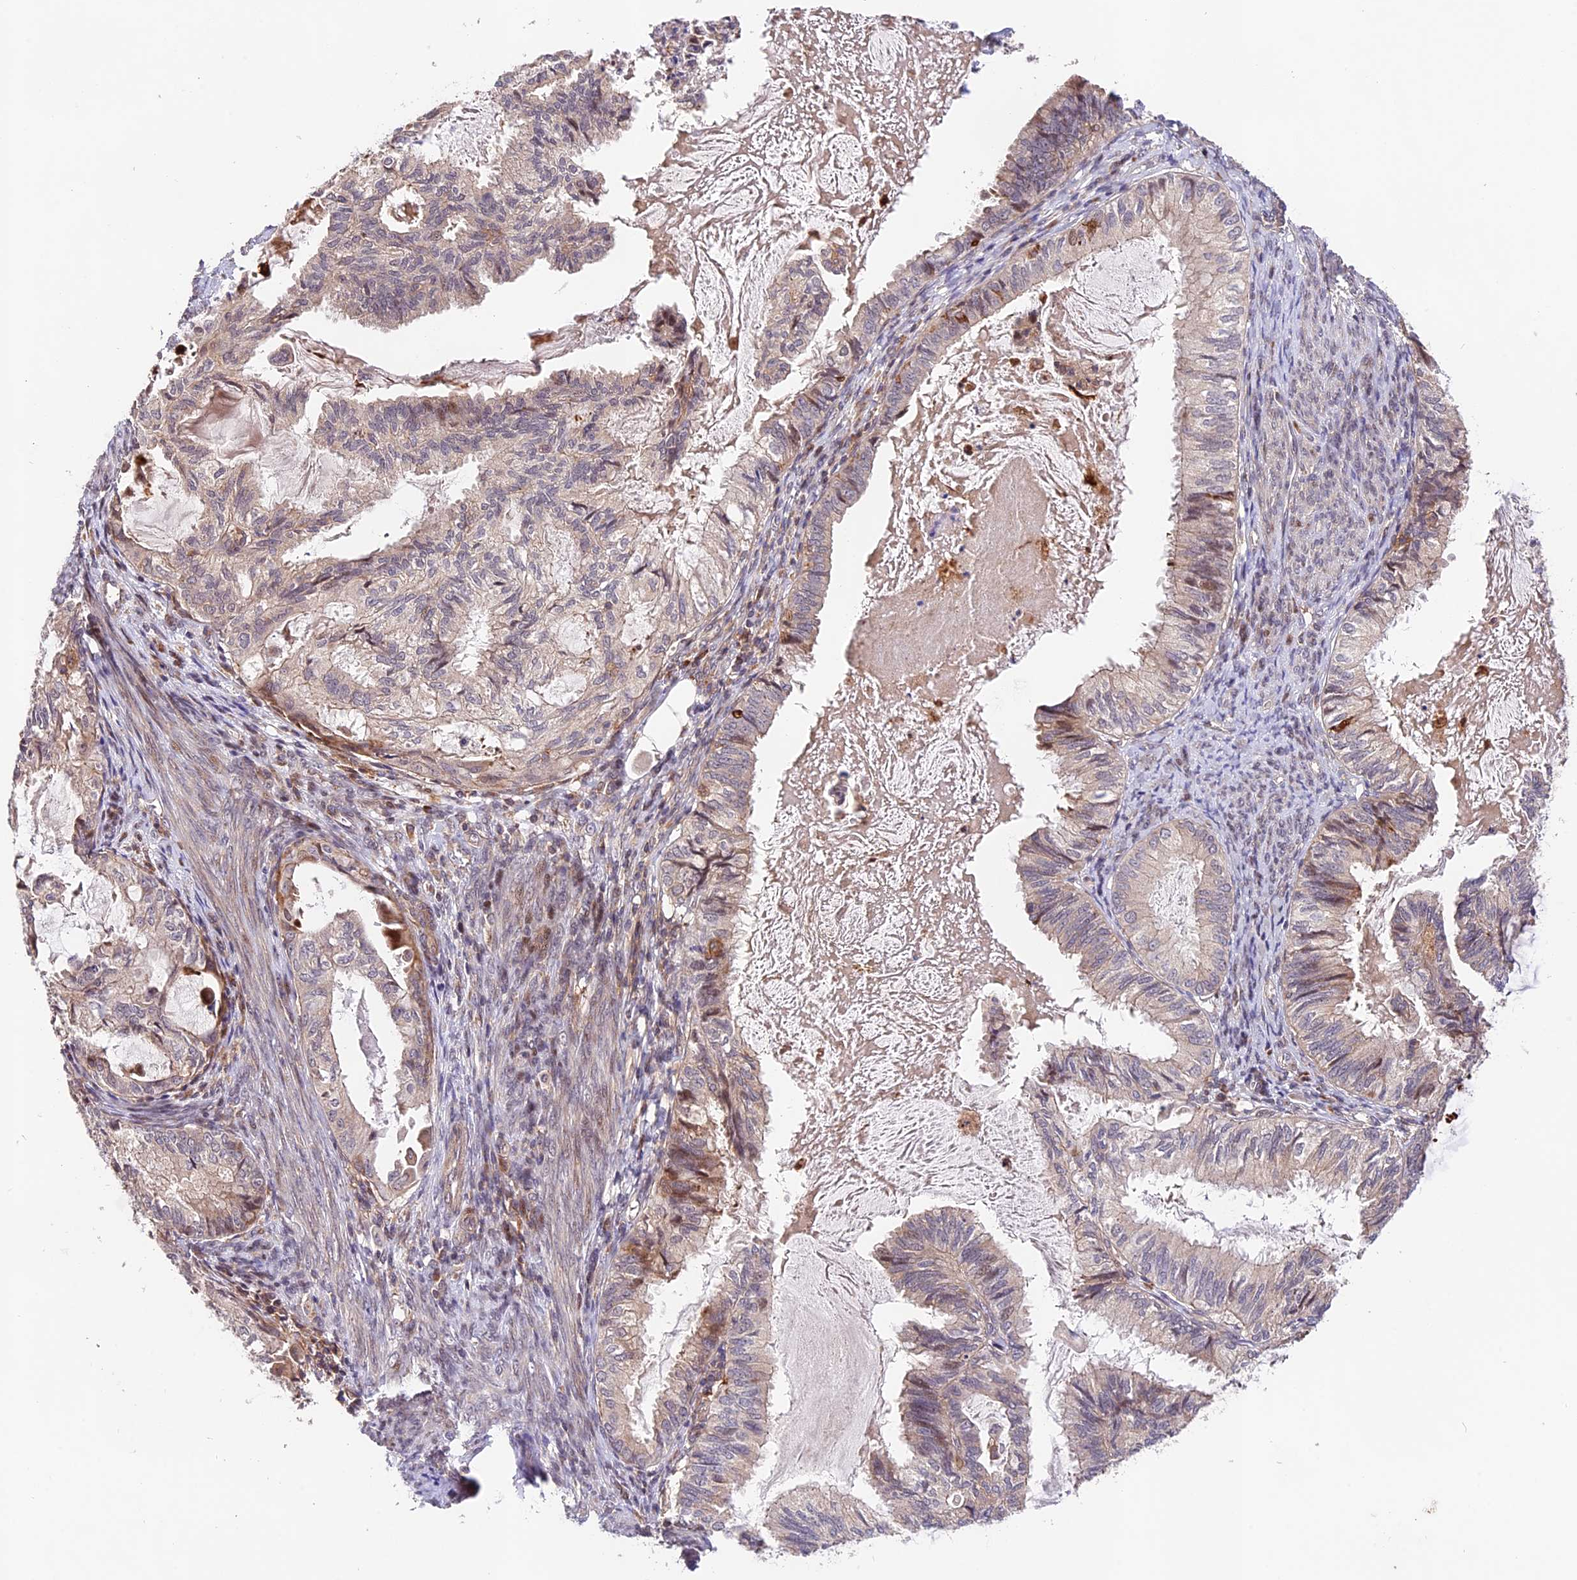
{"staining": {"intensity": "weak", "quantity": "<25%", "location": "cytoplasmic/membranous"}, "tissue": "cervical cancer", "cell_type": "Tumor cells", "image_type": "cancer", "snomed": [{"axis": "morphology", "description": "Normal tissue, NOS"}, {"axis": "morphology", "description": "Adenocarcinoma, NOS"}, {"axis": "topography", "description": "Cervix"}, {"axis": "topography", "description": "Endometrium"}], "caption": "Immunohistochemistry (IHC) of human cervical cancer (adenocarcinoma) demonstrates no positivity in tumor cells.", "gene": "CACNA1H", "patient": {"sex": "female", "age": 86}}